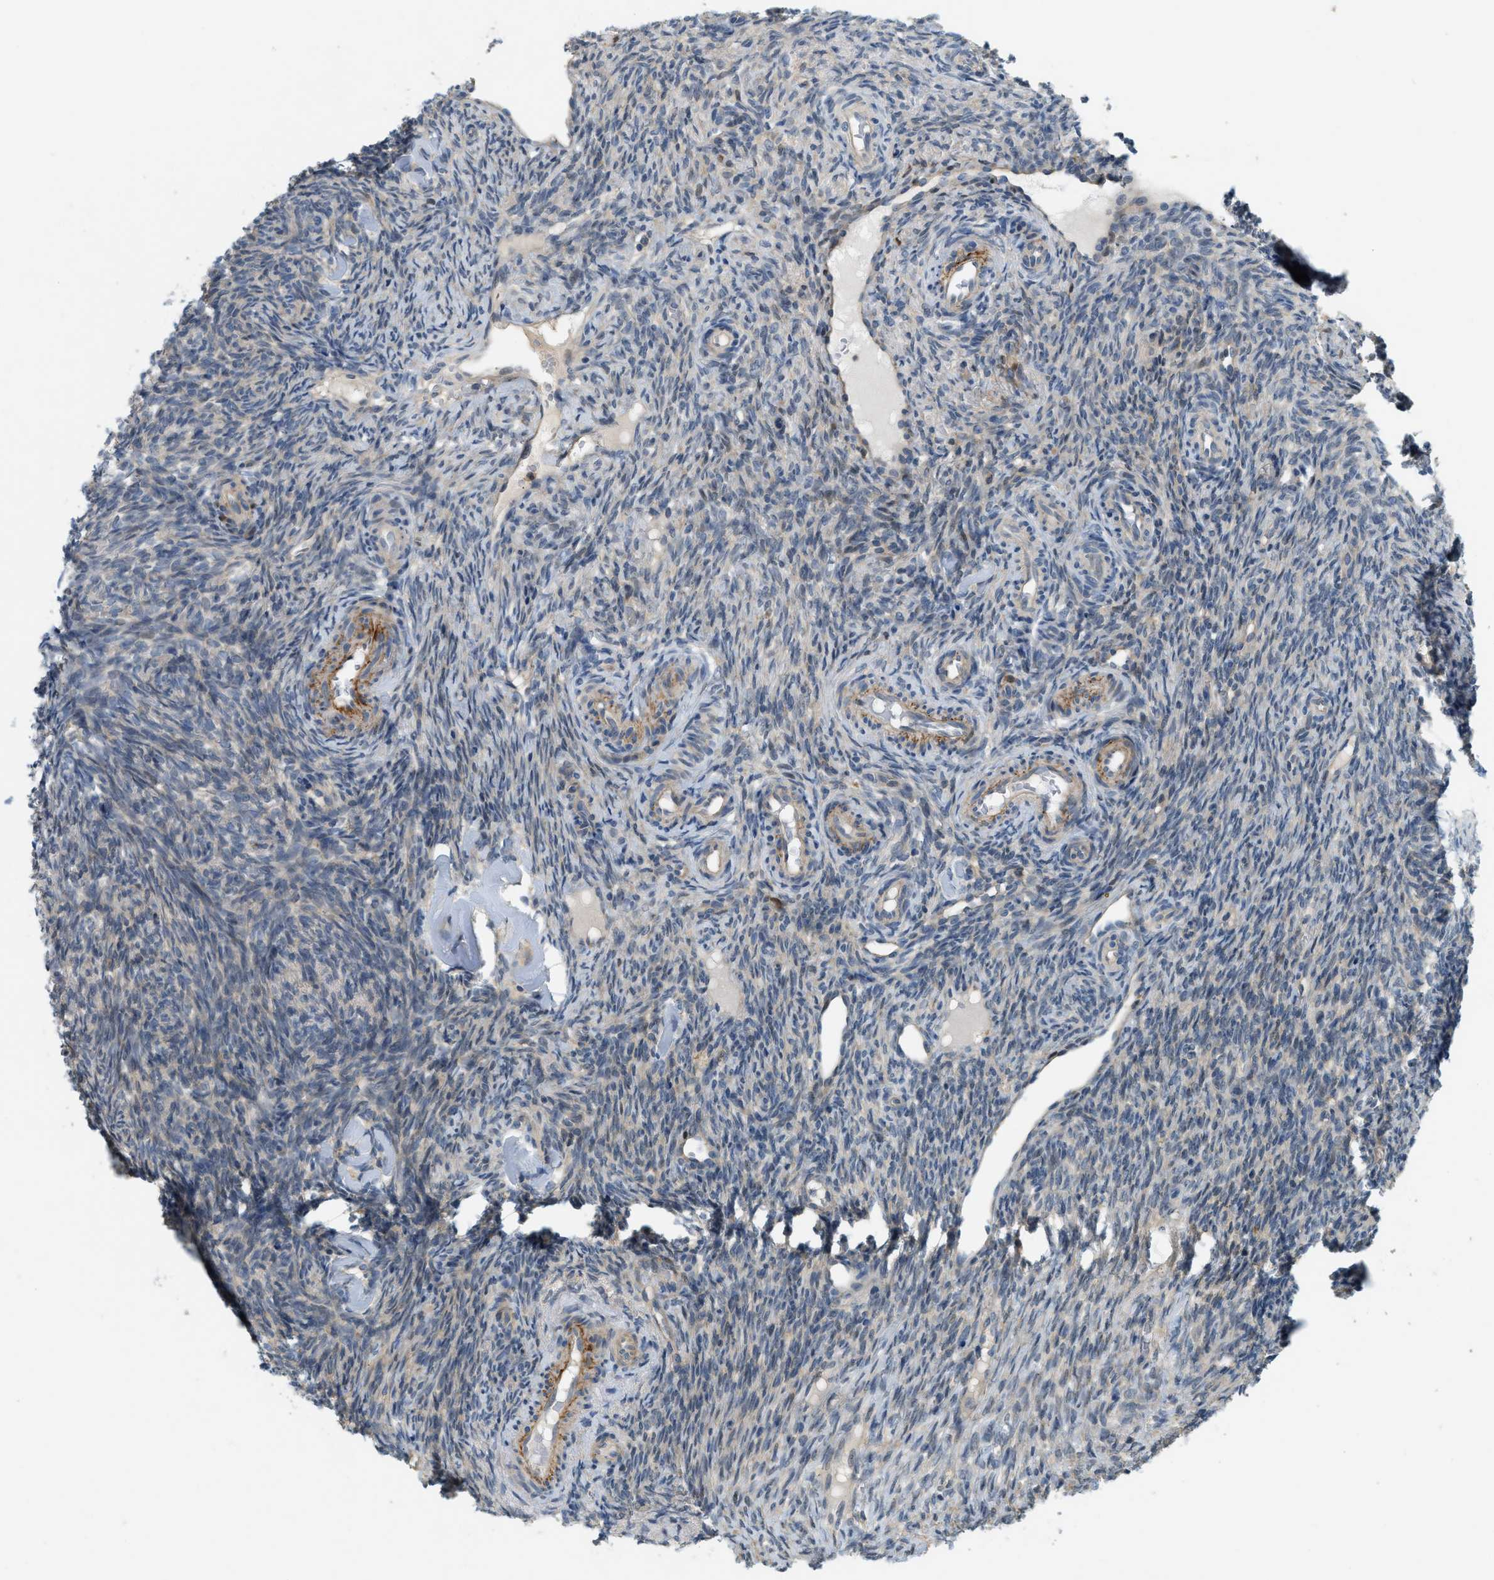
{"staining": {"intensity": "weak", "quantity": "<25%", "location": "cytoplasmic/membranous"}, "tissue": "ovary", "cell_type": "Ovarian stroma cells", "image_type": "normal", "snomed": [{"axis": "morphology", "description": "Normal tissue, NOS"}, {"axis": "topography", "description": "Ovary"}], "caption": "An image of ovary stained for a protein shows no brown staining in ovarian stroma cells.", "gene": "PDCL3", "patient": {"sex": "female", "age": 41}}